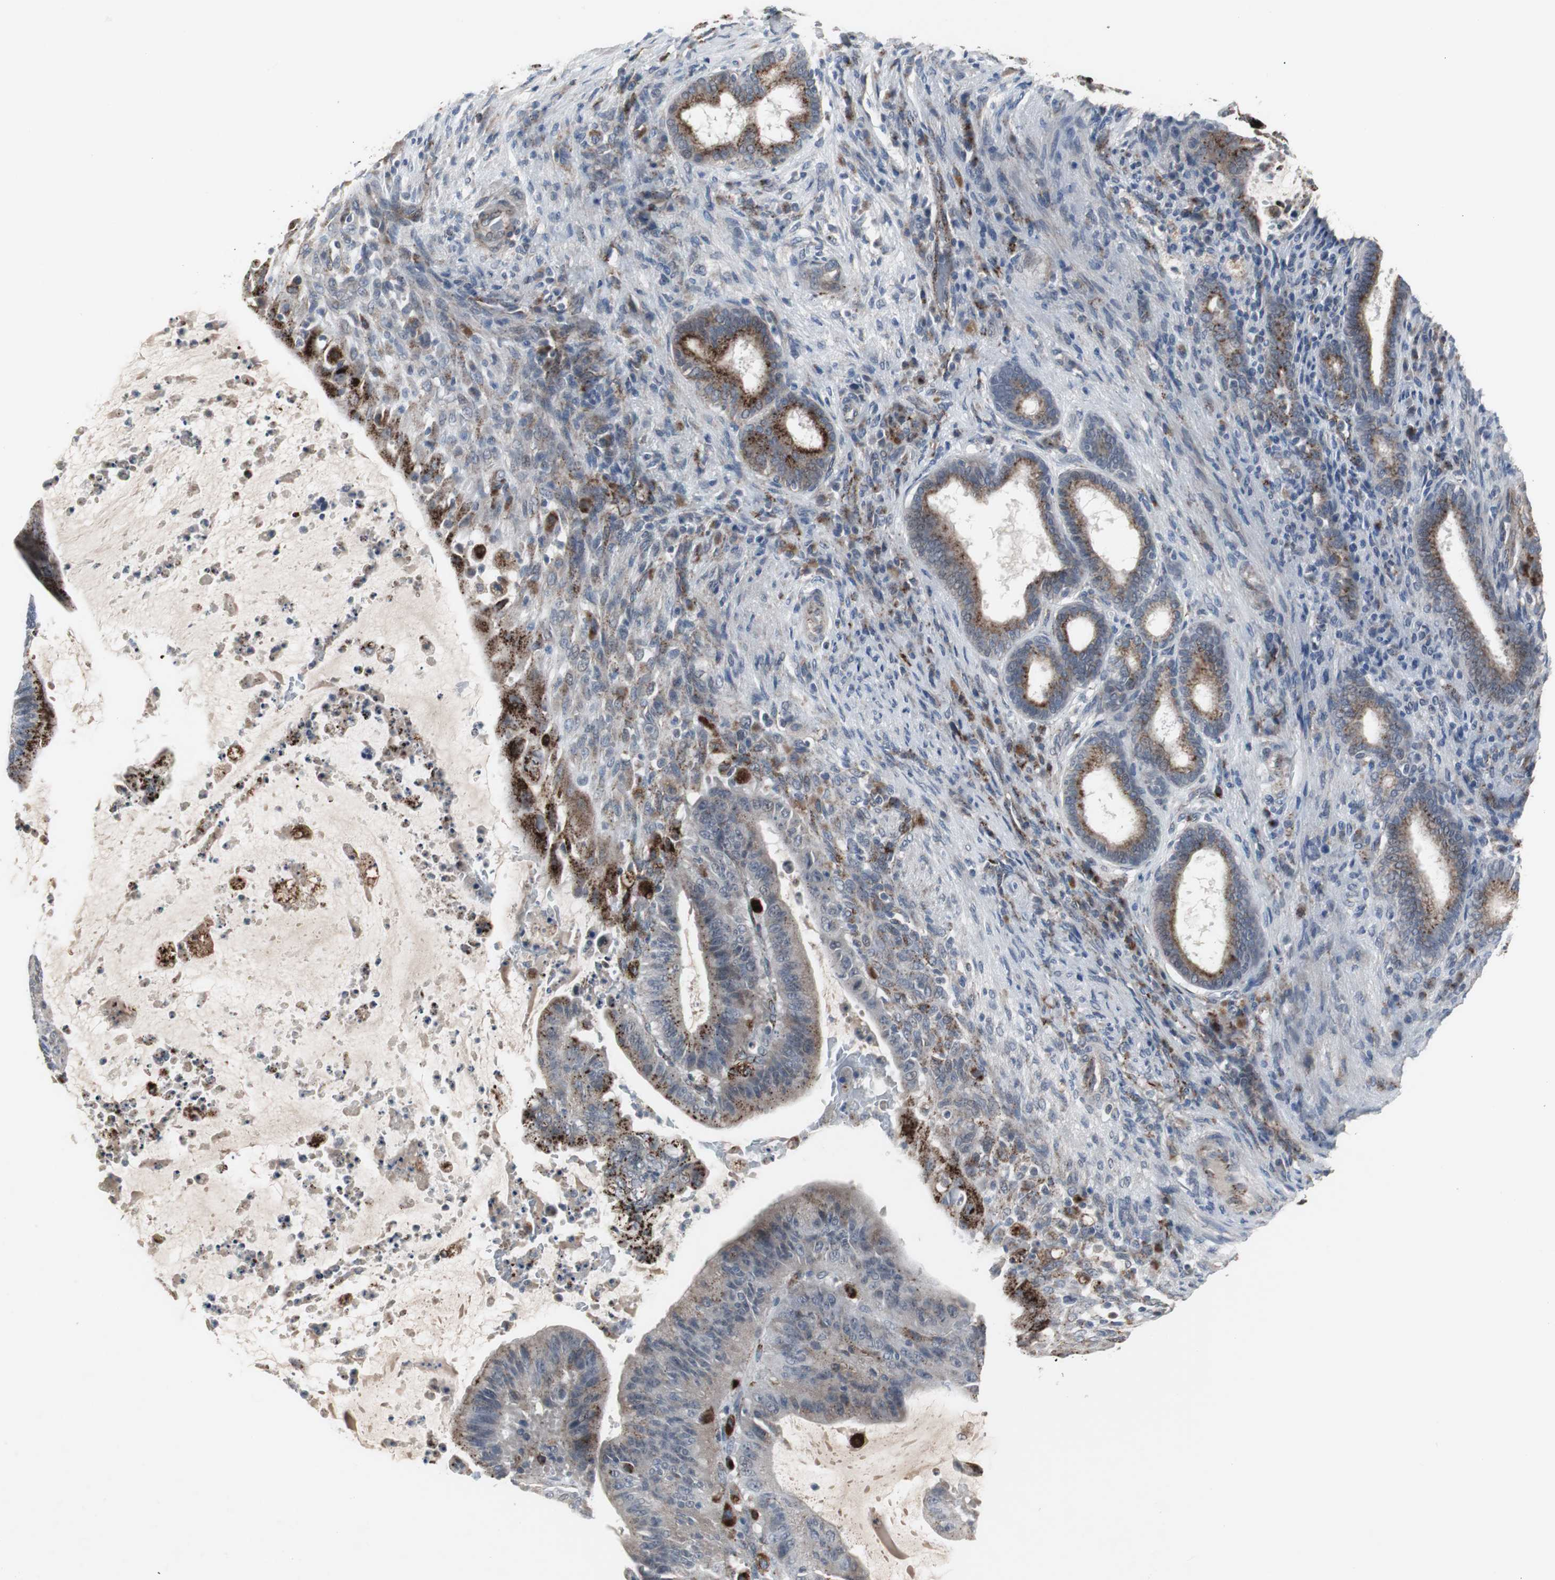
{"staining": {"intensity": "strong", "quantity": ">75%", "location": "cytoplasmic/membranous"}, "tissue": "liver cancer", "cell_type": "Tumor cells", "image_type": "cancer", "snomed": [{"axis": "morphology", "description": "Cholangiocarcinoma"}, {"axis": "topography", "description": "Liver"}], "caption": "Brown immunohistochemical staining in human liver cancer (cholangiocarcinoma) exhibits strong cytoplasmic/membranous positivity in approximately >75% of tumor cells.", "gene": "GBA1", "patient": {"sex": "female", "age": 73}}